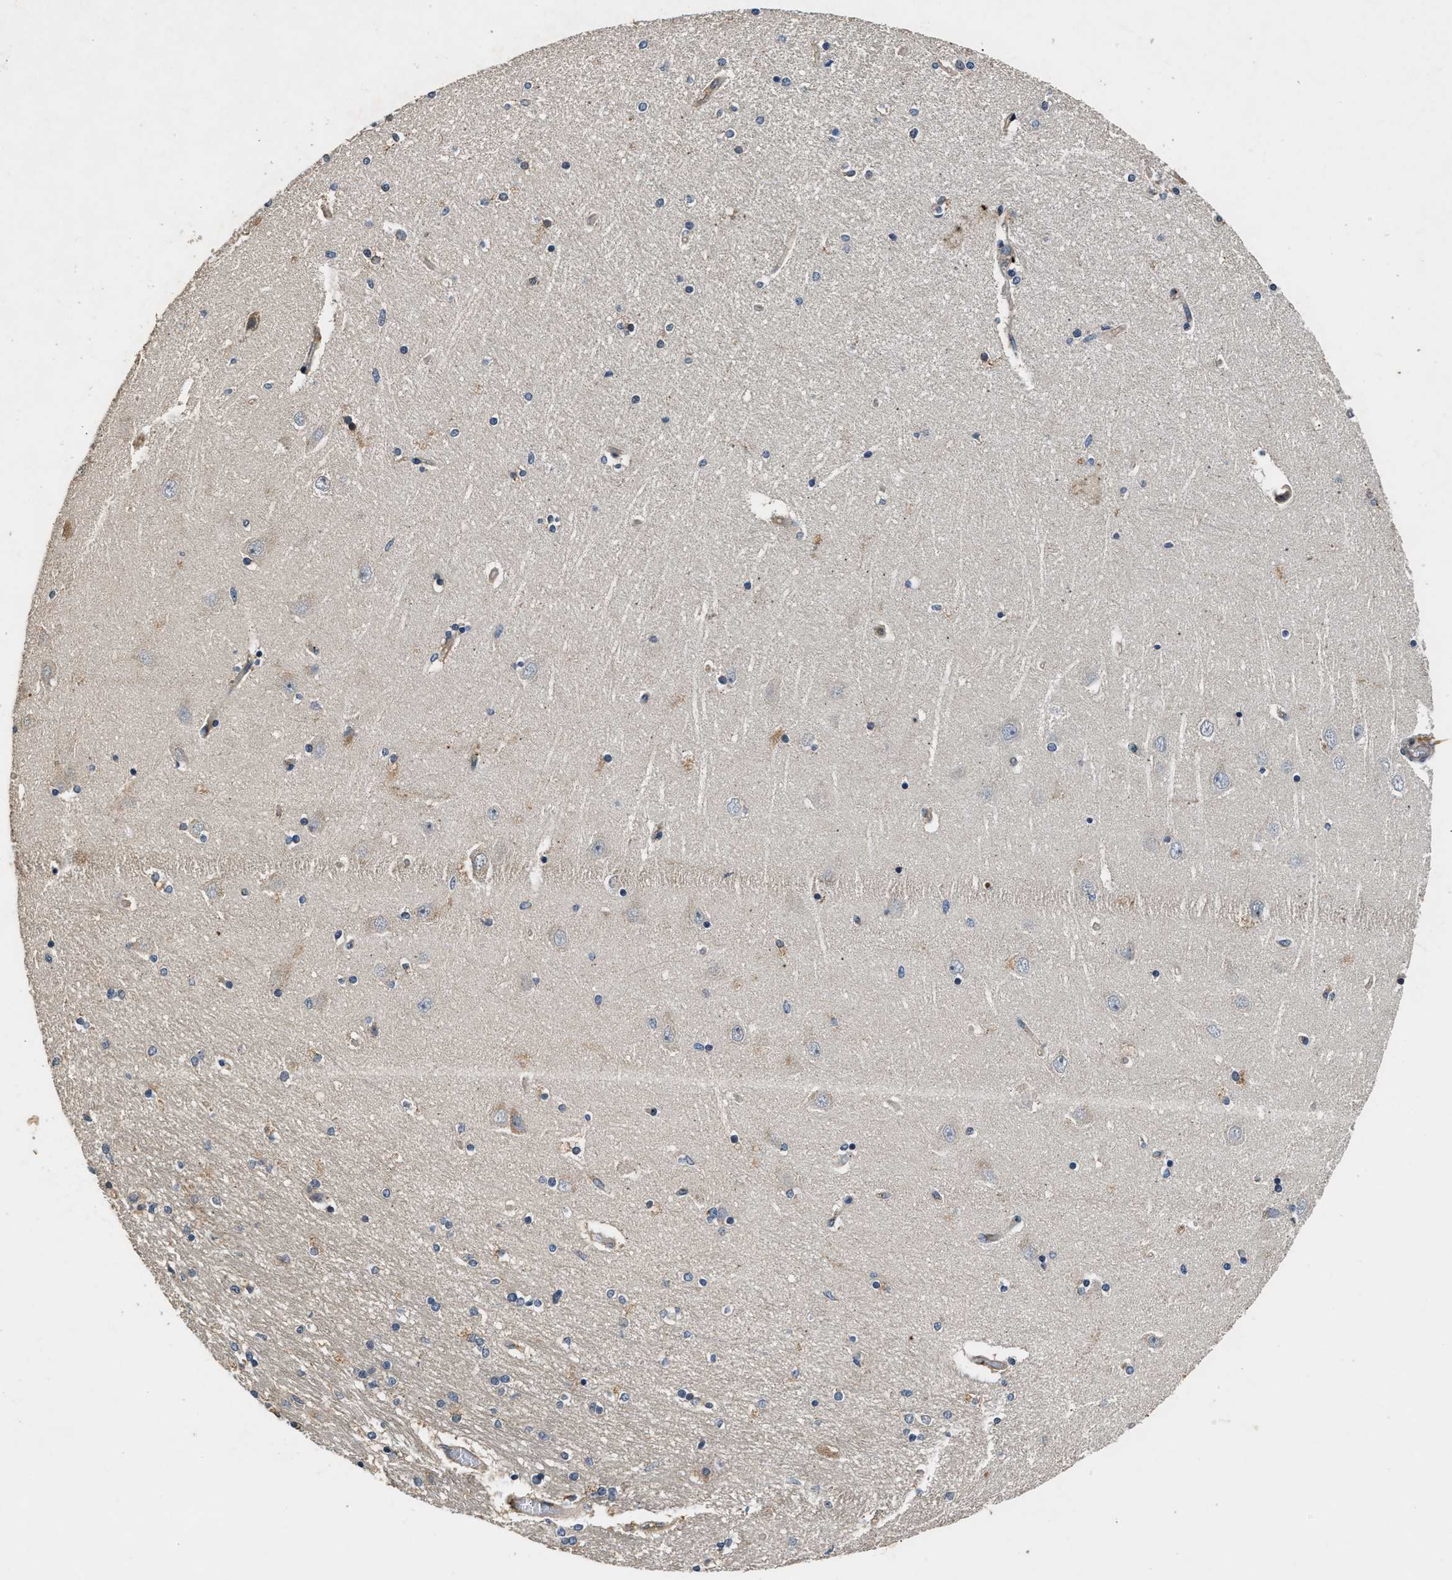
{"staining": {"intensity": "weak", "quantity": "<25%", "location": "cytoplasmic/membranous"}, "tissue": "hippocampus", "cell_type": "Glial cells", "image_type": "normal", "snomed": [{"axis": "morphology", "description": "Normal tissue, NOS"}, {"axis": "topography", "description": "Hippocampus"}], "caption": "The micrograph reveals no significant expression in glial cells of hippocampus.", "gene": "CHUK", "patient": {"sex": "female", "age": 54}}